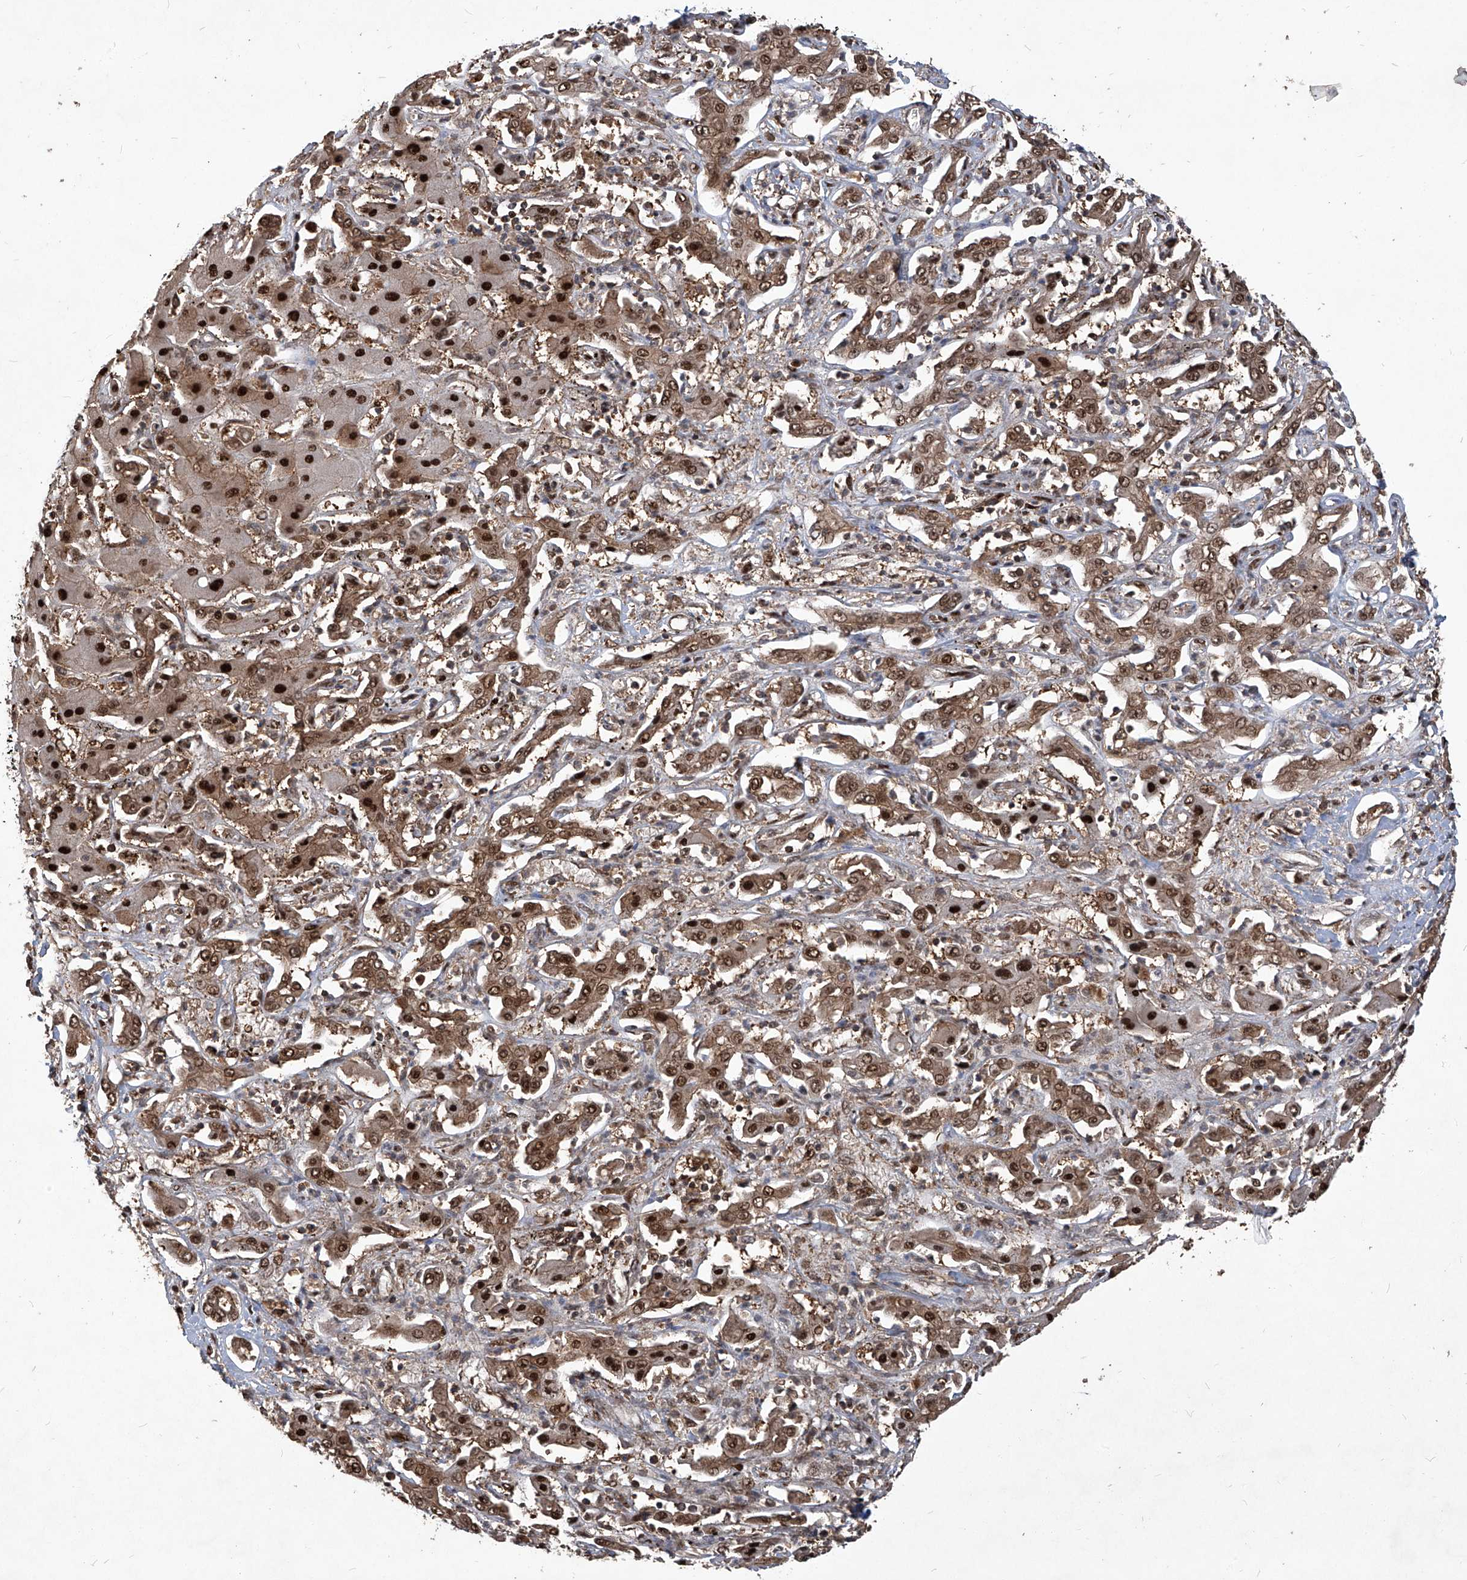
{"staining": {"intensity": "strong", "quantity": ">75%", "location": "cytoplasmic/membranous,nuclear"}, "tissue": "liver cancer", "cell_type": "Tumor cells", "image_type": "cancer", "snomed": [{"axis": "morphology", "description": "Cholangiocarcinoma"}, {"axis": "topography", "description": "Liver"}], "caption": "Tumor cells demonstrate high levels of strong cytoplasmic/membranous and nuclear positivity in about >75% of cells in human liver cancer (cholangiocarcinoma).", "gene": "PSMB1", "patient": {"sex": "male", "age": 67}}